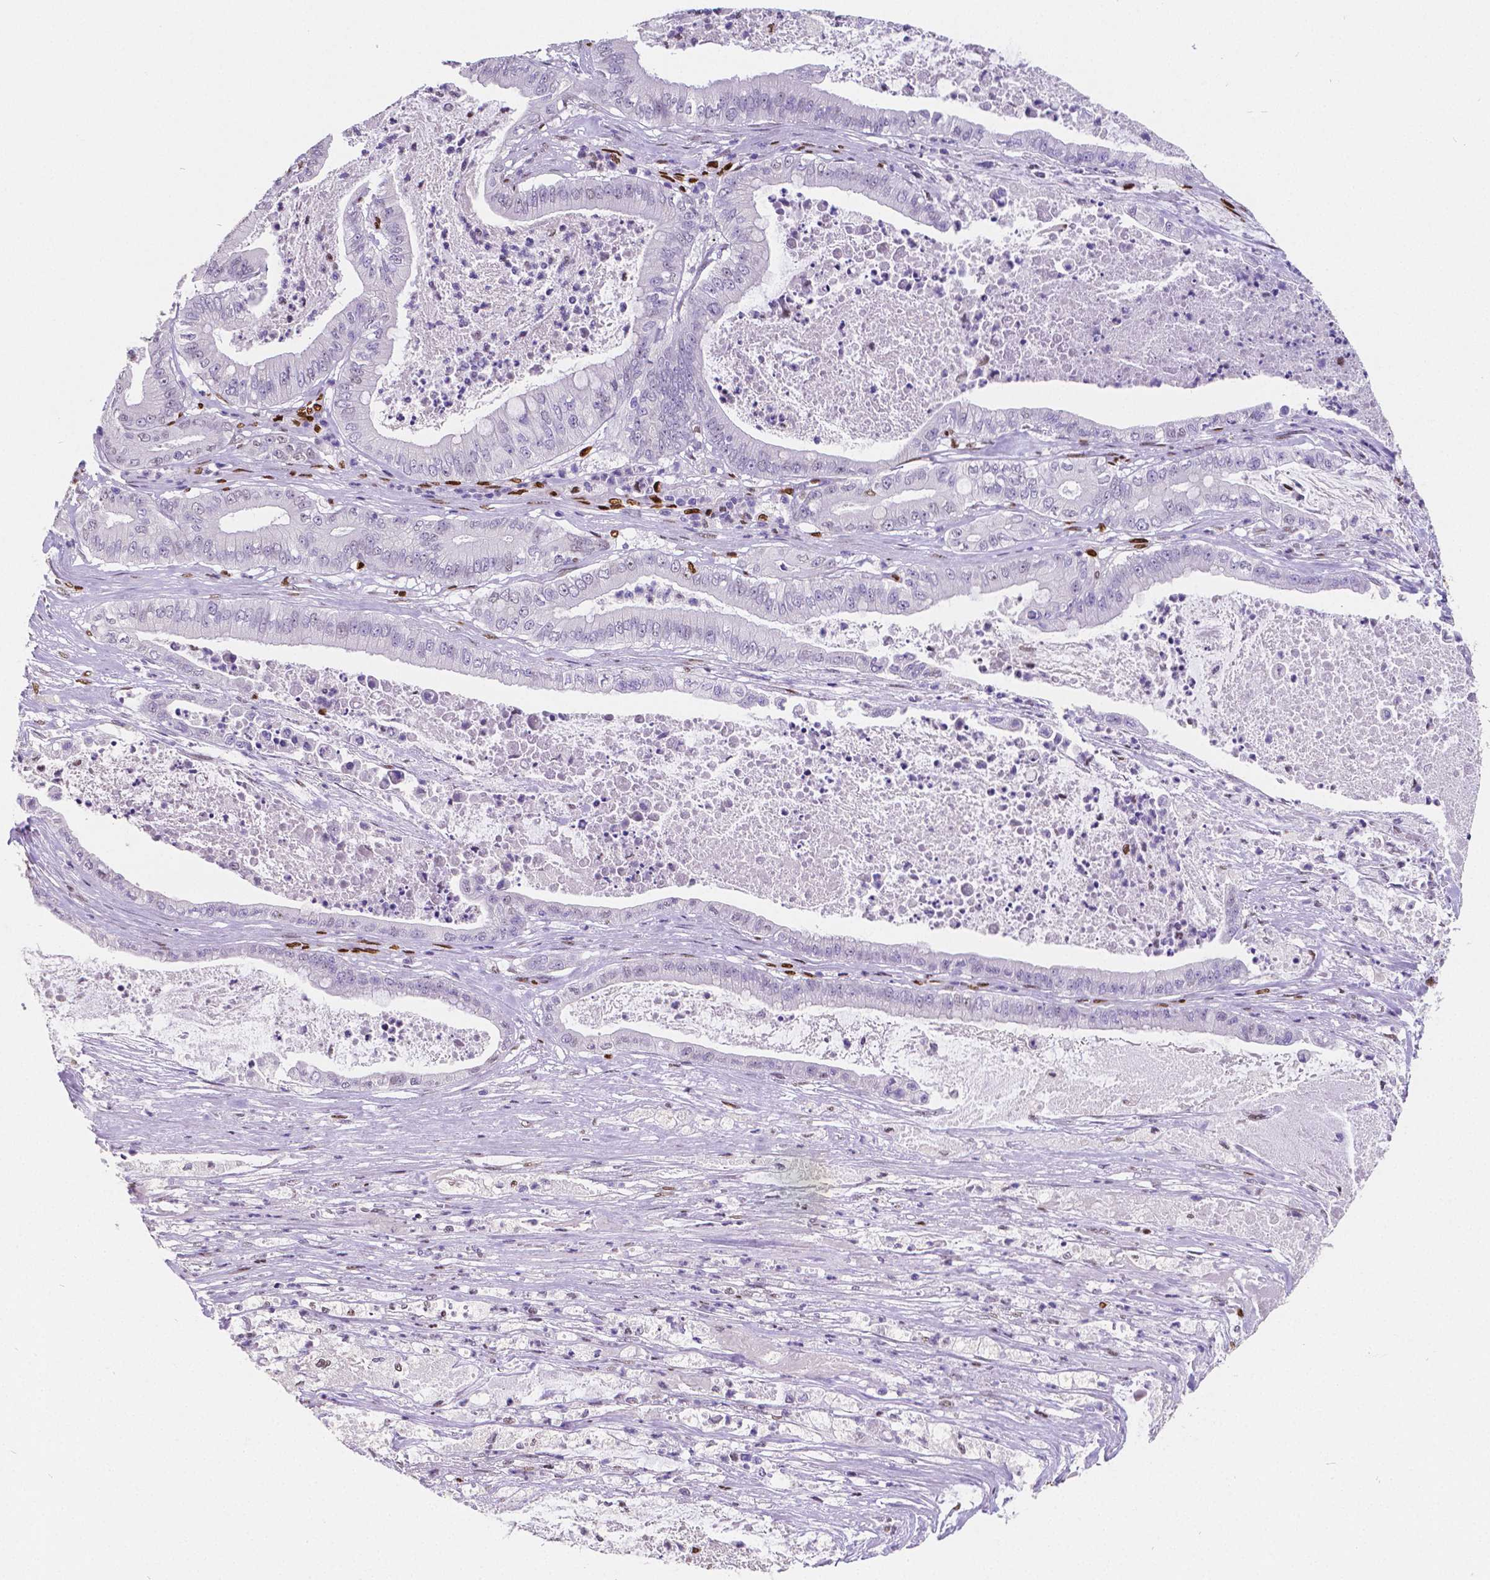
{"staining": {"intensity": "negative", "quantity": "none", "location": "none"}, "tissue": "pancreatic cancer", "cell_type": "Tumor cells", "image_type": "cancer", "snomed": [{"axis": "morphology", "description": "Adenocarcinoma, NOS"}, {"axis": "topography", "description": "Pancreas"}], "caption": "High magnification brightfield microscopy of adenocarcinoma (pancreatic) stained with DAB (brown) and counterstained with hematoxylin (blue): tumor cells show no significant expression.", "gene": "MEF2C", "patient": {"sex": "male", "age": 71}}